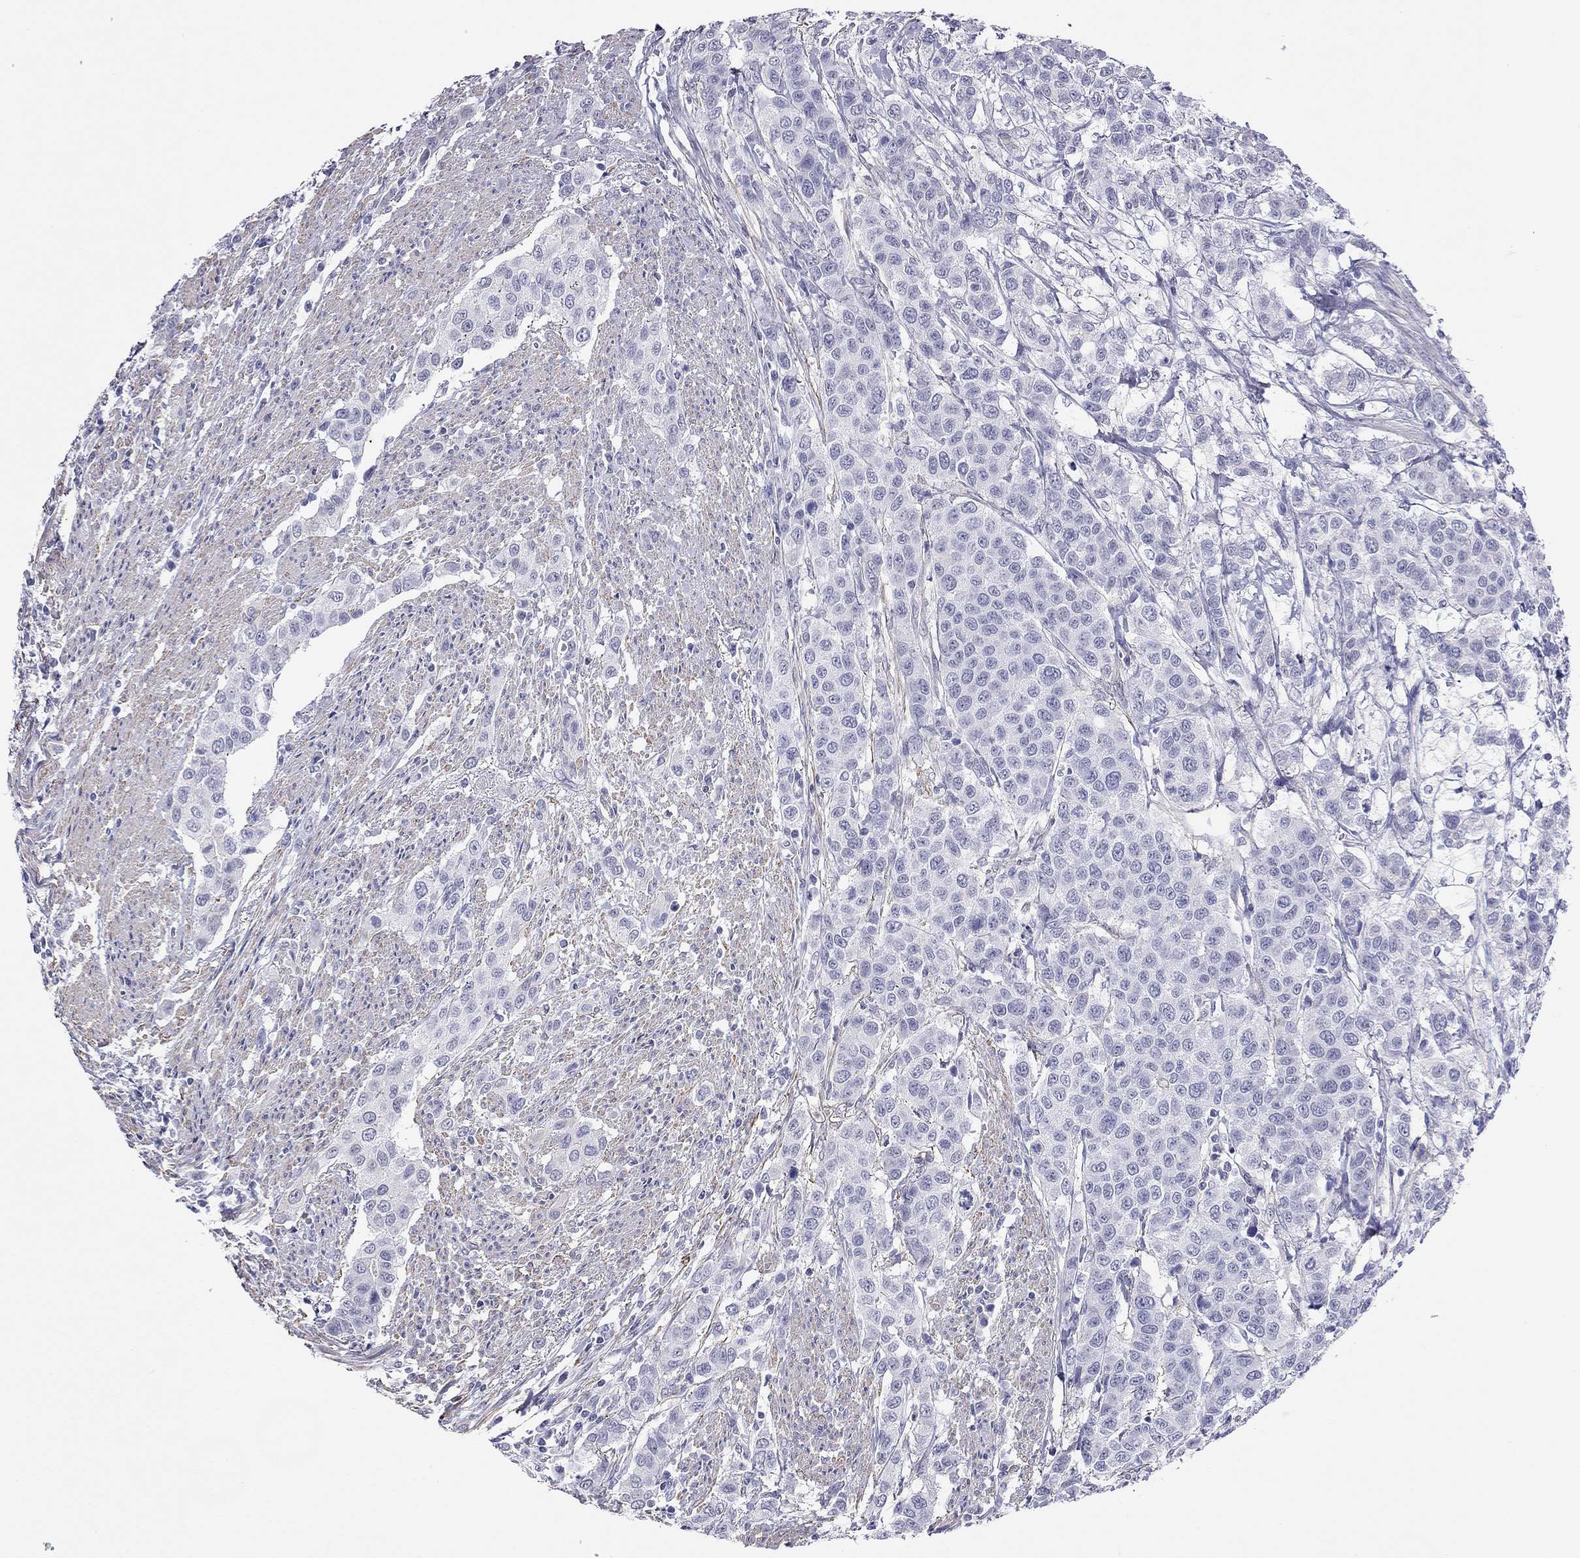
{"staining": {"intensity": "negative", "quantity": "none", "location": "none"}, "tissue": "urothelial cancer", "cell_type": "Tumor cells", "image_type": "cancer", "snomed": [{"axis": "morphology", "description": "Urothelial carcinoma, High grade"}, {"axis": "topography", "description": "Urinary bladder"}], "caption": "This is an immunohistochemistry histopathology image of urothelial cancer. There is no positivity in tumor cells.", "gene": "MYMX", "patient": {"sex": "female", "age": 58}}